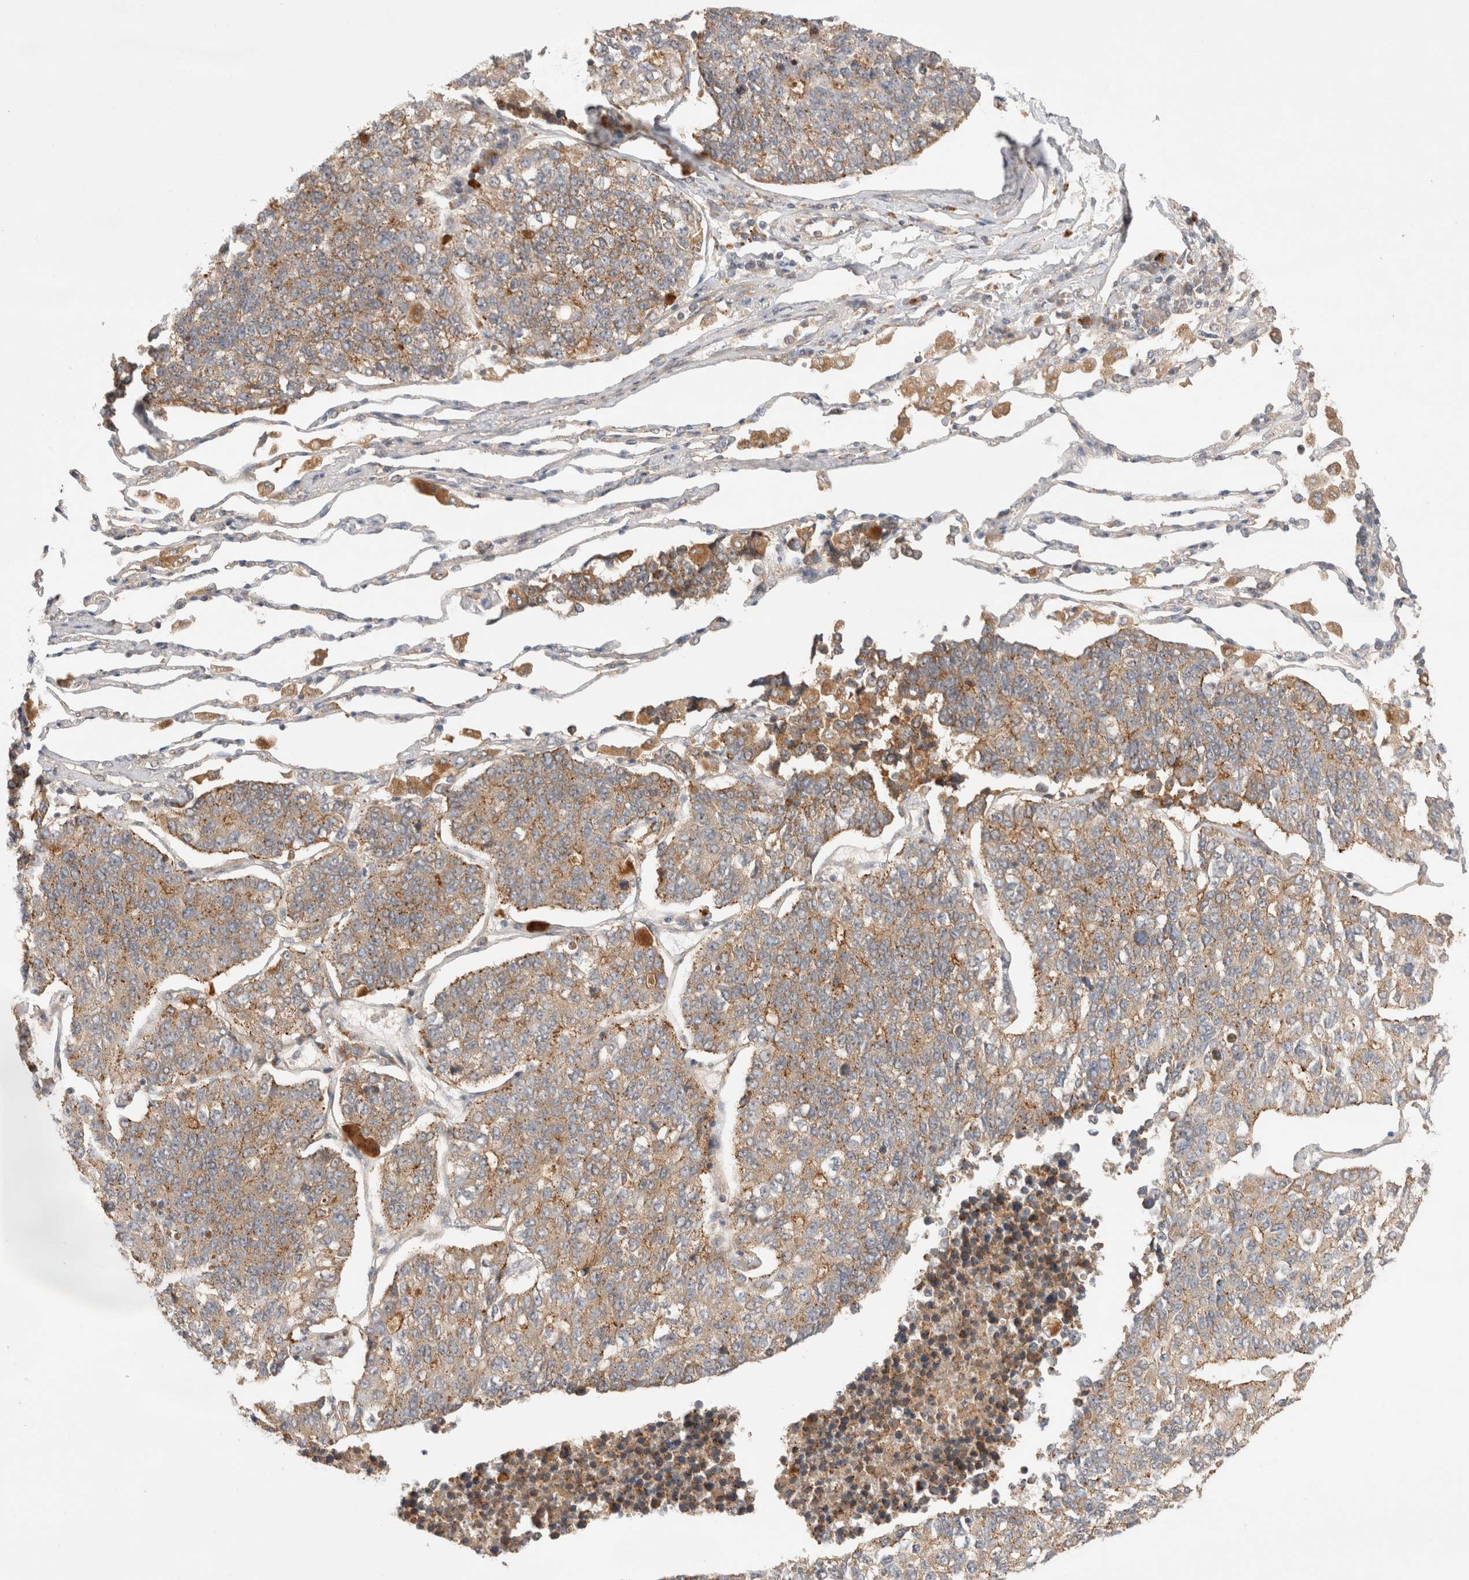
{"staining": {"intensity": "moderate", "quantity": ">75%", "location": "cytoplasmic/membranous"}, "tissue": "lung cancer", "cell_type": "Tumor cells", "image_type": "cancer", "snomed": [{"axis": "morphology", "description": "Adenocarcinoma, NOS"}, {"axis": "topography", "description": "Lung"}], "caption": "About >75% of tumor cells in human lung cancer (adenocarcinoma) display moderate cytoplasmic/membranous protein expression as visualized by brown immunohistochemical staining.", "gene": "VPS28", "patient": {"sex": "male", "age": 49}}